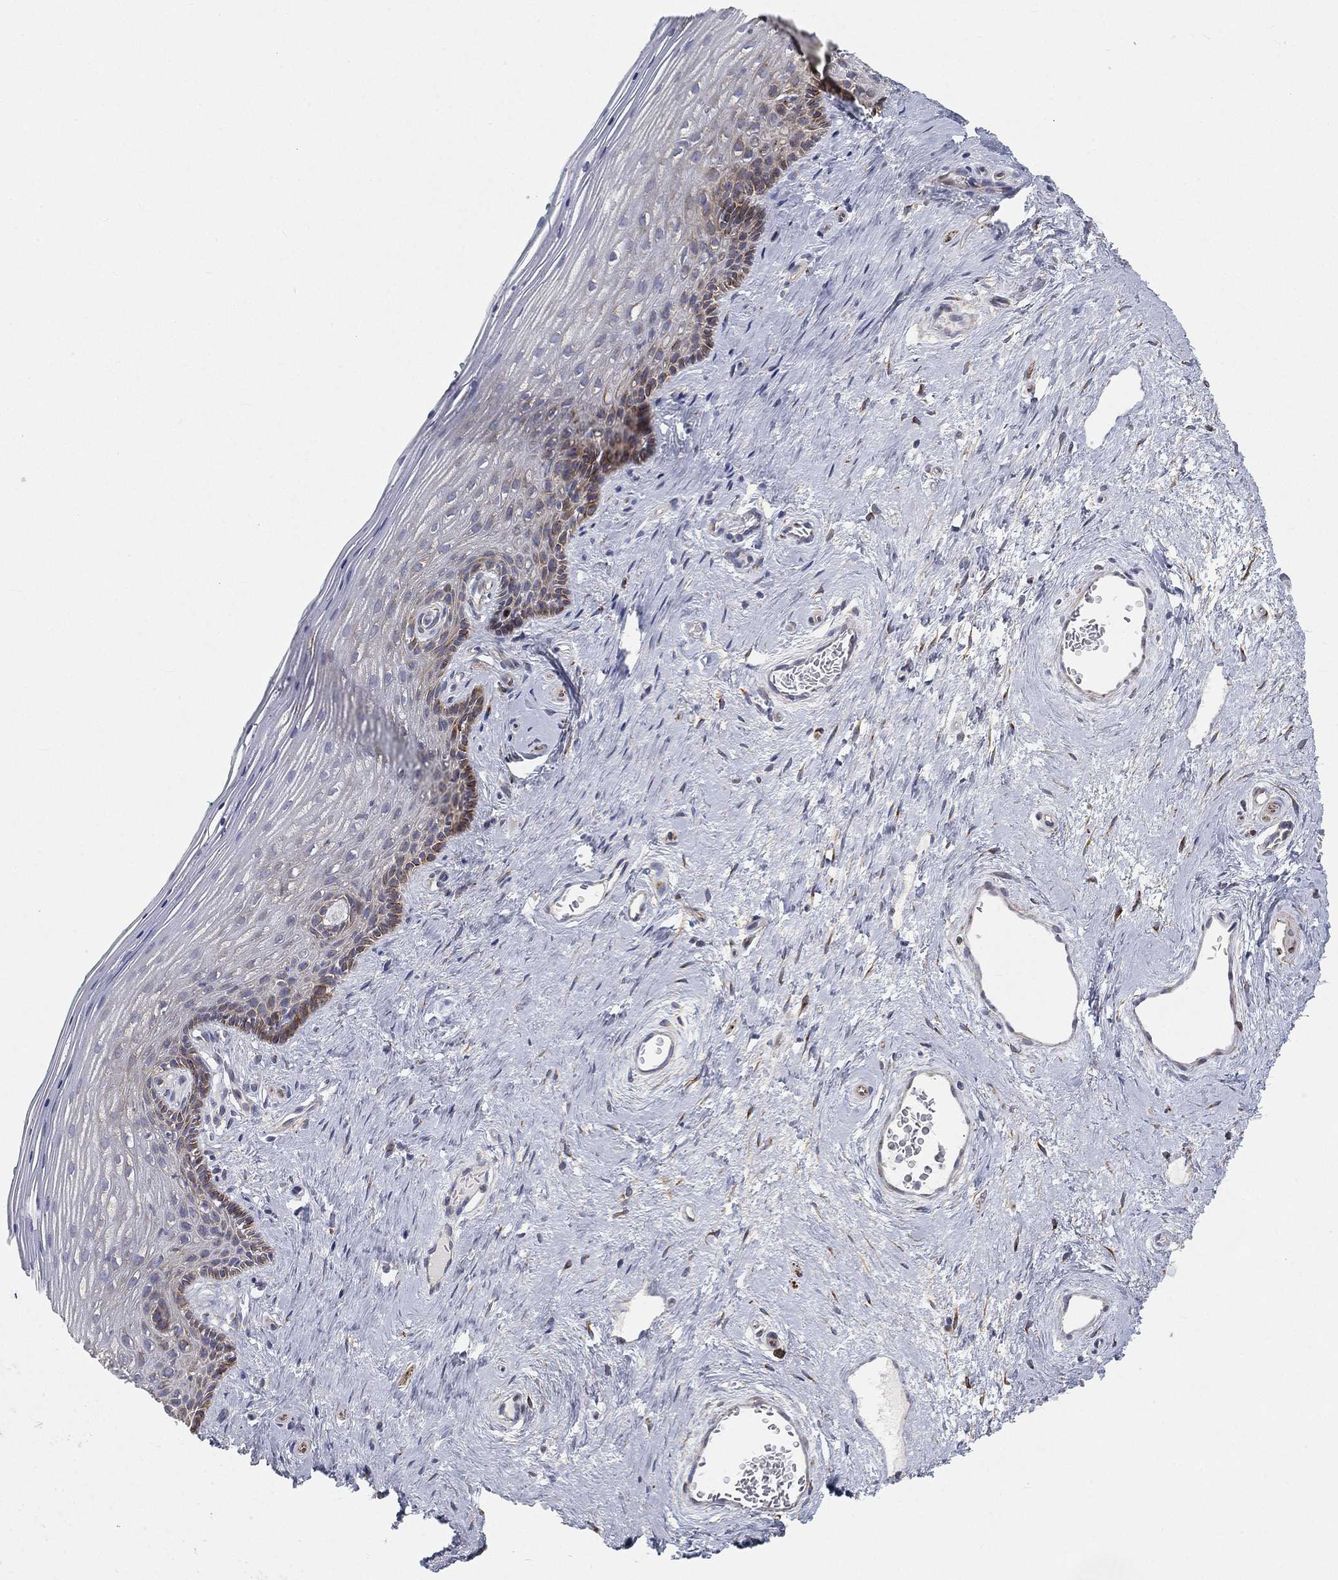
{"staining": {"intensity": "strong", "quantity": "<25%", "location": "cytoplasmic/membranous"}, "tissue": "vagina", "cell_type": "Squamous epithelial cells", "image_type": "normal", "snomed": [{"axis": "morphology", "description": "Normal tissue, NOS"}, {"axis": "topography", "description": "Vagina"}], "caption": "Immunohistochemical staining of unremarkable human vagina displays strong cytoplasmic/membranous protein staining in about <25% of squamous epithelial cells. (Stains: DAB (3,3'-diaminobenzidine) in brown, nuclei in blue, Microscopy: brightfield microscopy at high magnification).", "gene": "TMEM25", "patient": {"sex": "female", "age": 45}}